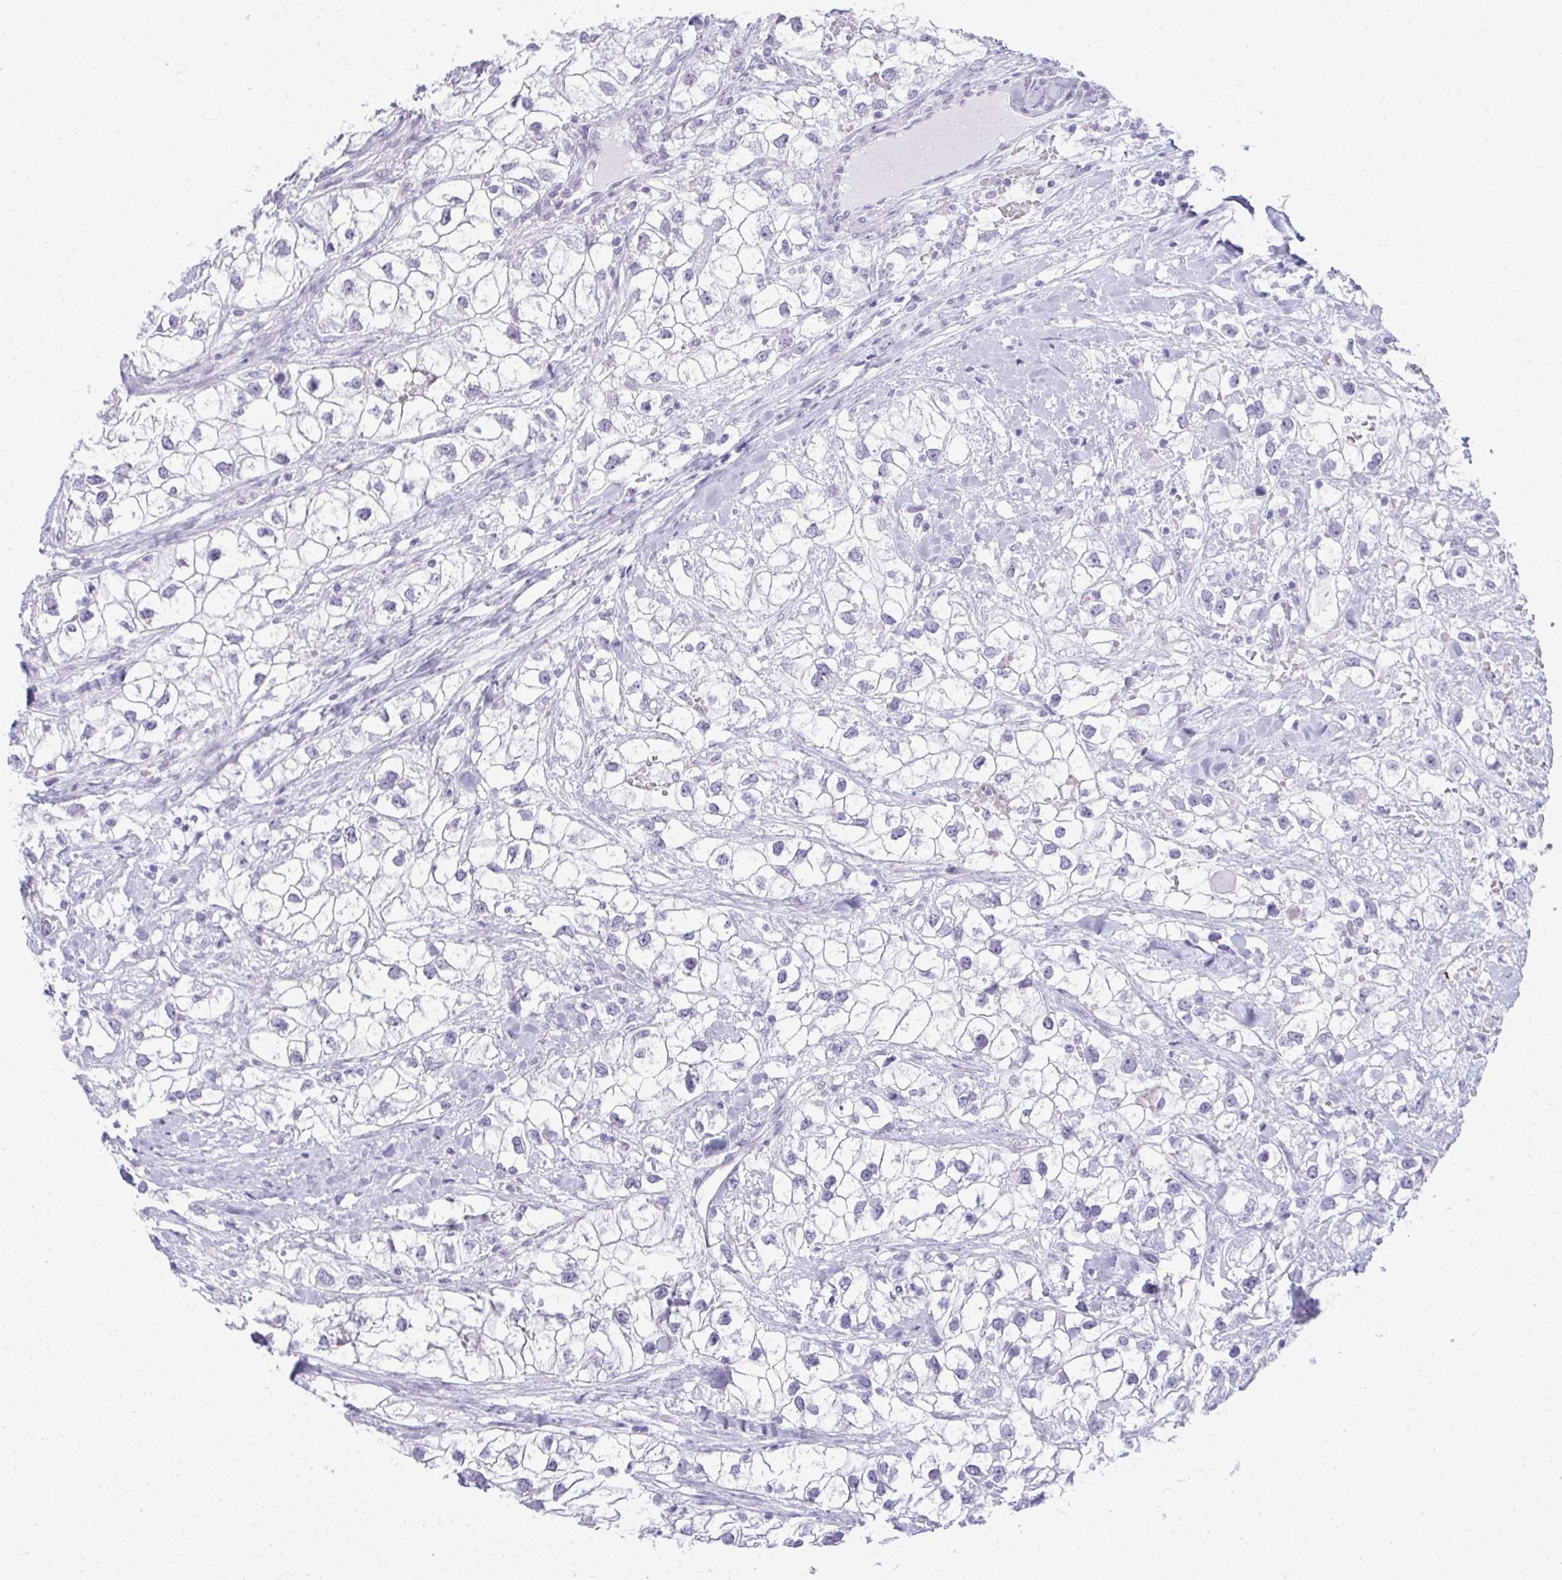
{"staining": {"intensity": "negative", "quantity": "none", "location": "none"}, "tissue": "renal cancer", "cell_type": "Tumor cells", "image_type": "cancer", "snomed": [{"axis": "morphology", "description": "Adenocarcinoma, NOS"}, {"axis": "topography", "description": "Kidney"}], "caption": "Immunohistochemical staining of human renal cancer (adenocarcinoma) reveals no significant staining in tumor cells. (DAB (3,3'-diaminobenzidine) IHC visualized using brightfield microscopy, high magnification).", "gene": "PLA2G1B", "patient": {"sex": "male", "age": 59}}